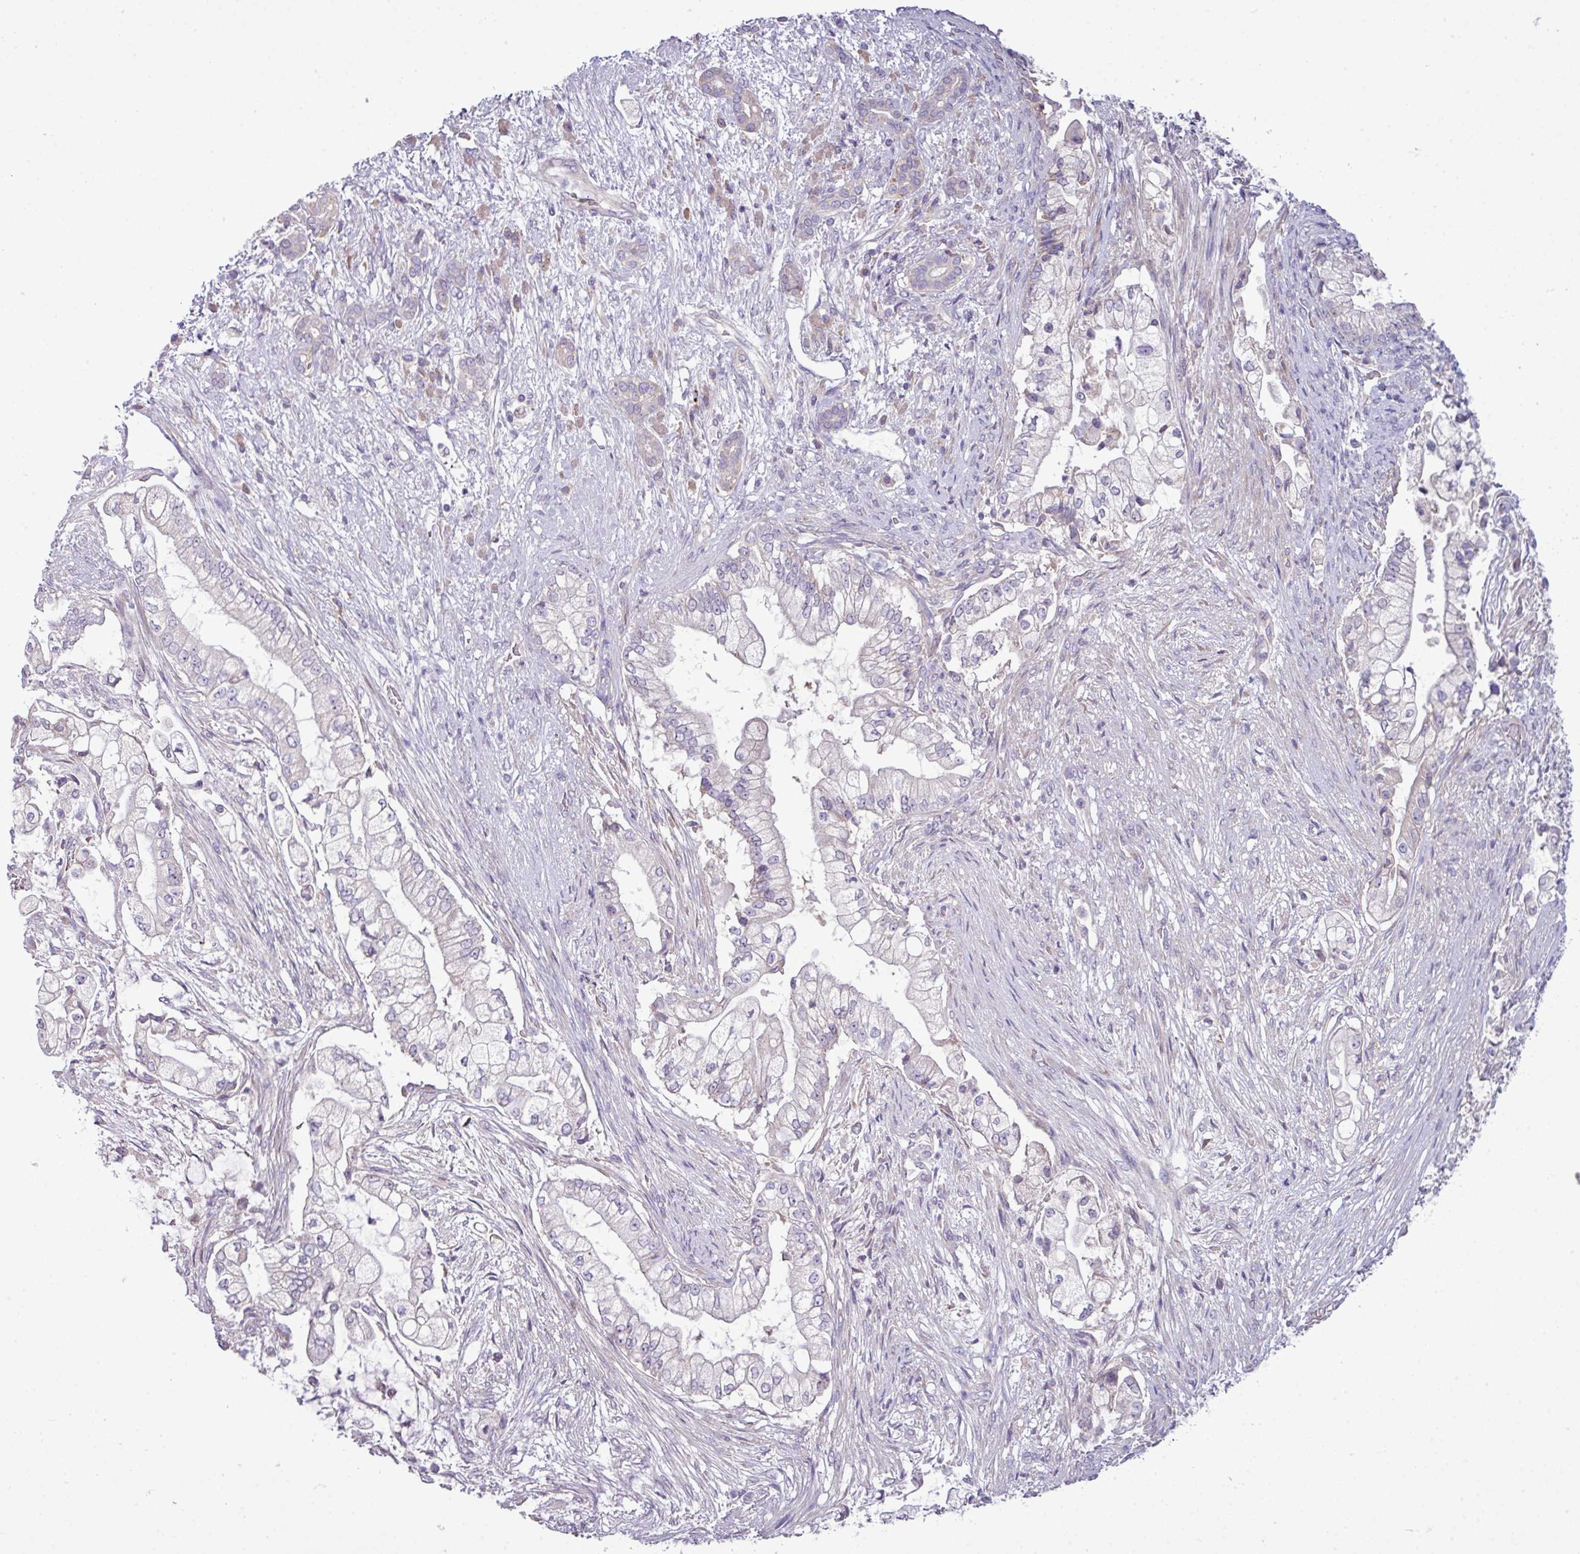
{"staining": {"intensity": "negative", "quantity": "none", "location": "none"}, "tissue": "pancreatic cancer", "cell_type": "Tumor cells", "image_type": "cancer", "snomed": [{"axis": "morphology", "description": "Adenocarcinoma, NOS"}, {"axis": "topography", "description": "Pancreas"}], "caption": "High power microscopy photomicrograph of an immunohistochemistry (IHC) photomicrograph of pancreatic adenocarcinoma, revealing no significant positivity in tumor cells.", "gene": "AGAP5", "patient": {"sex": "female", "age": 69}}